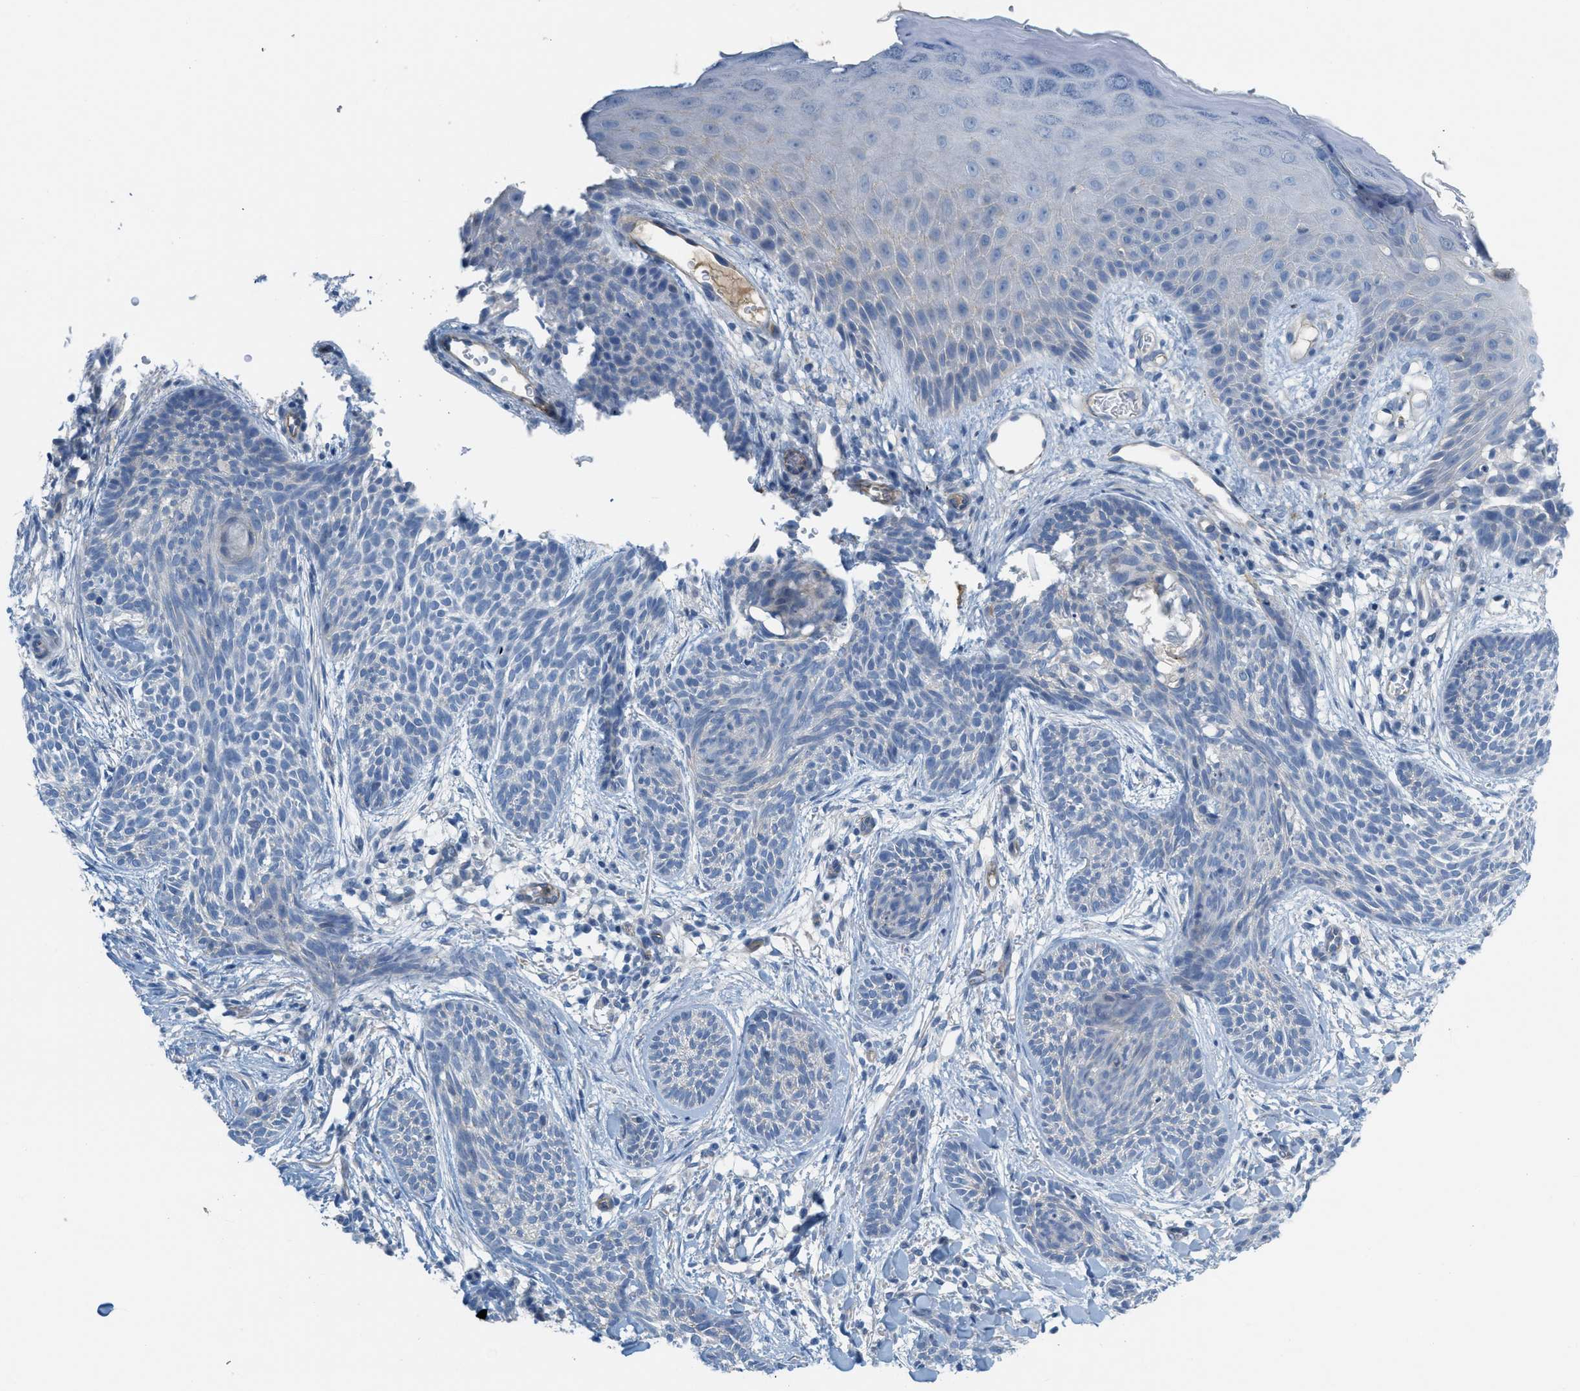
{"staining": {"intensity": "negative", "quantity": "none", "location": "none"}, "tissue": "skin cancer", "cell_type": "Tumor cells", "image_type": "cancer", "snomed": [{"axis": "morphology", "description": "Basal cell carcinoma"}, {"axis": "topography", "description": "Skin"}], "caption": "Protein analysis of skin basal cell carcinoma reveals no significant staining in tumor cells. (Immunohistochemistry (ihc), brightfield microscopy, high magnification).", "gene": "CRB3", "patient": {"sex": "female", "age": 59}}